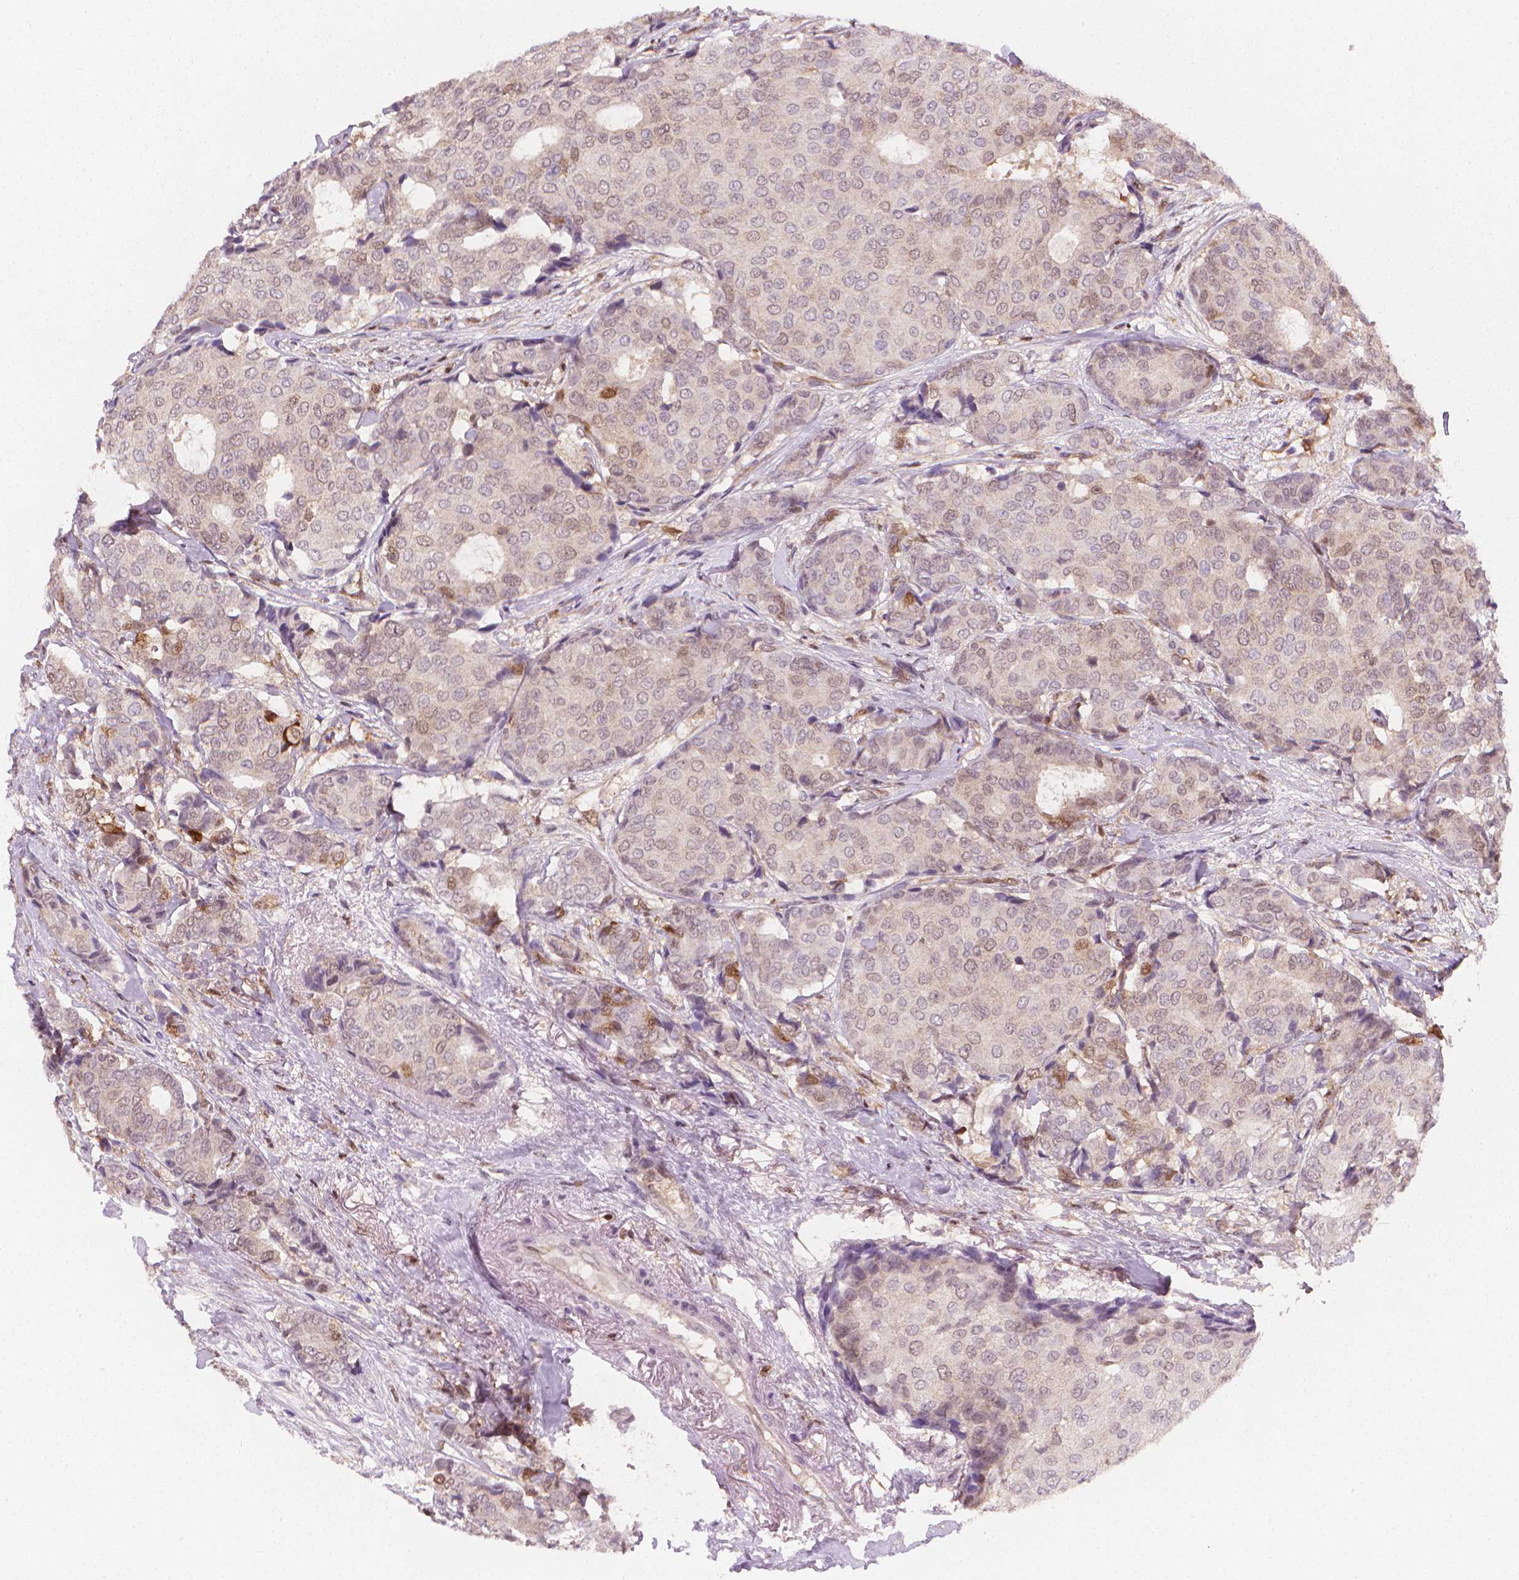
{"staining": {"intensity": "negative", "quantity": "none", "location": "none"}, "tissue": "breast cancer", "cell_type": "Tumor cells", "image_type": "cancer", "snomed": [{"axis": "morphology", "description": "Duct carcinoma"}, {"axis": "topography", "description": "Breast"}], "caption": "Tumor cells are negative for brown protein staining in breast cancer (invasive ductal carcinoma). Brightfield microscopy of IHC stained with DAB (brown) and hematoxylin (blue), captured at high magnification.", "gene": "TNFAIP2", "patient": {"sex": "female", "age": 75}}